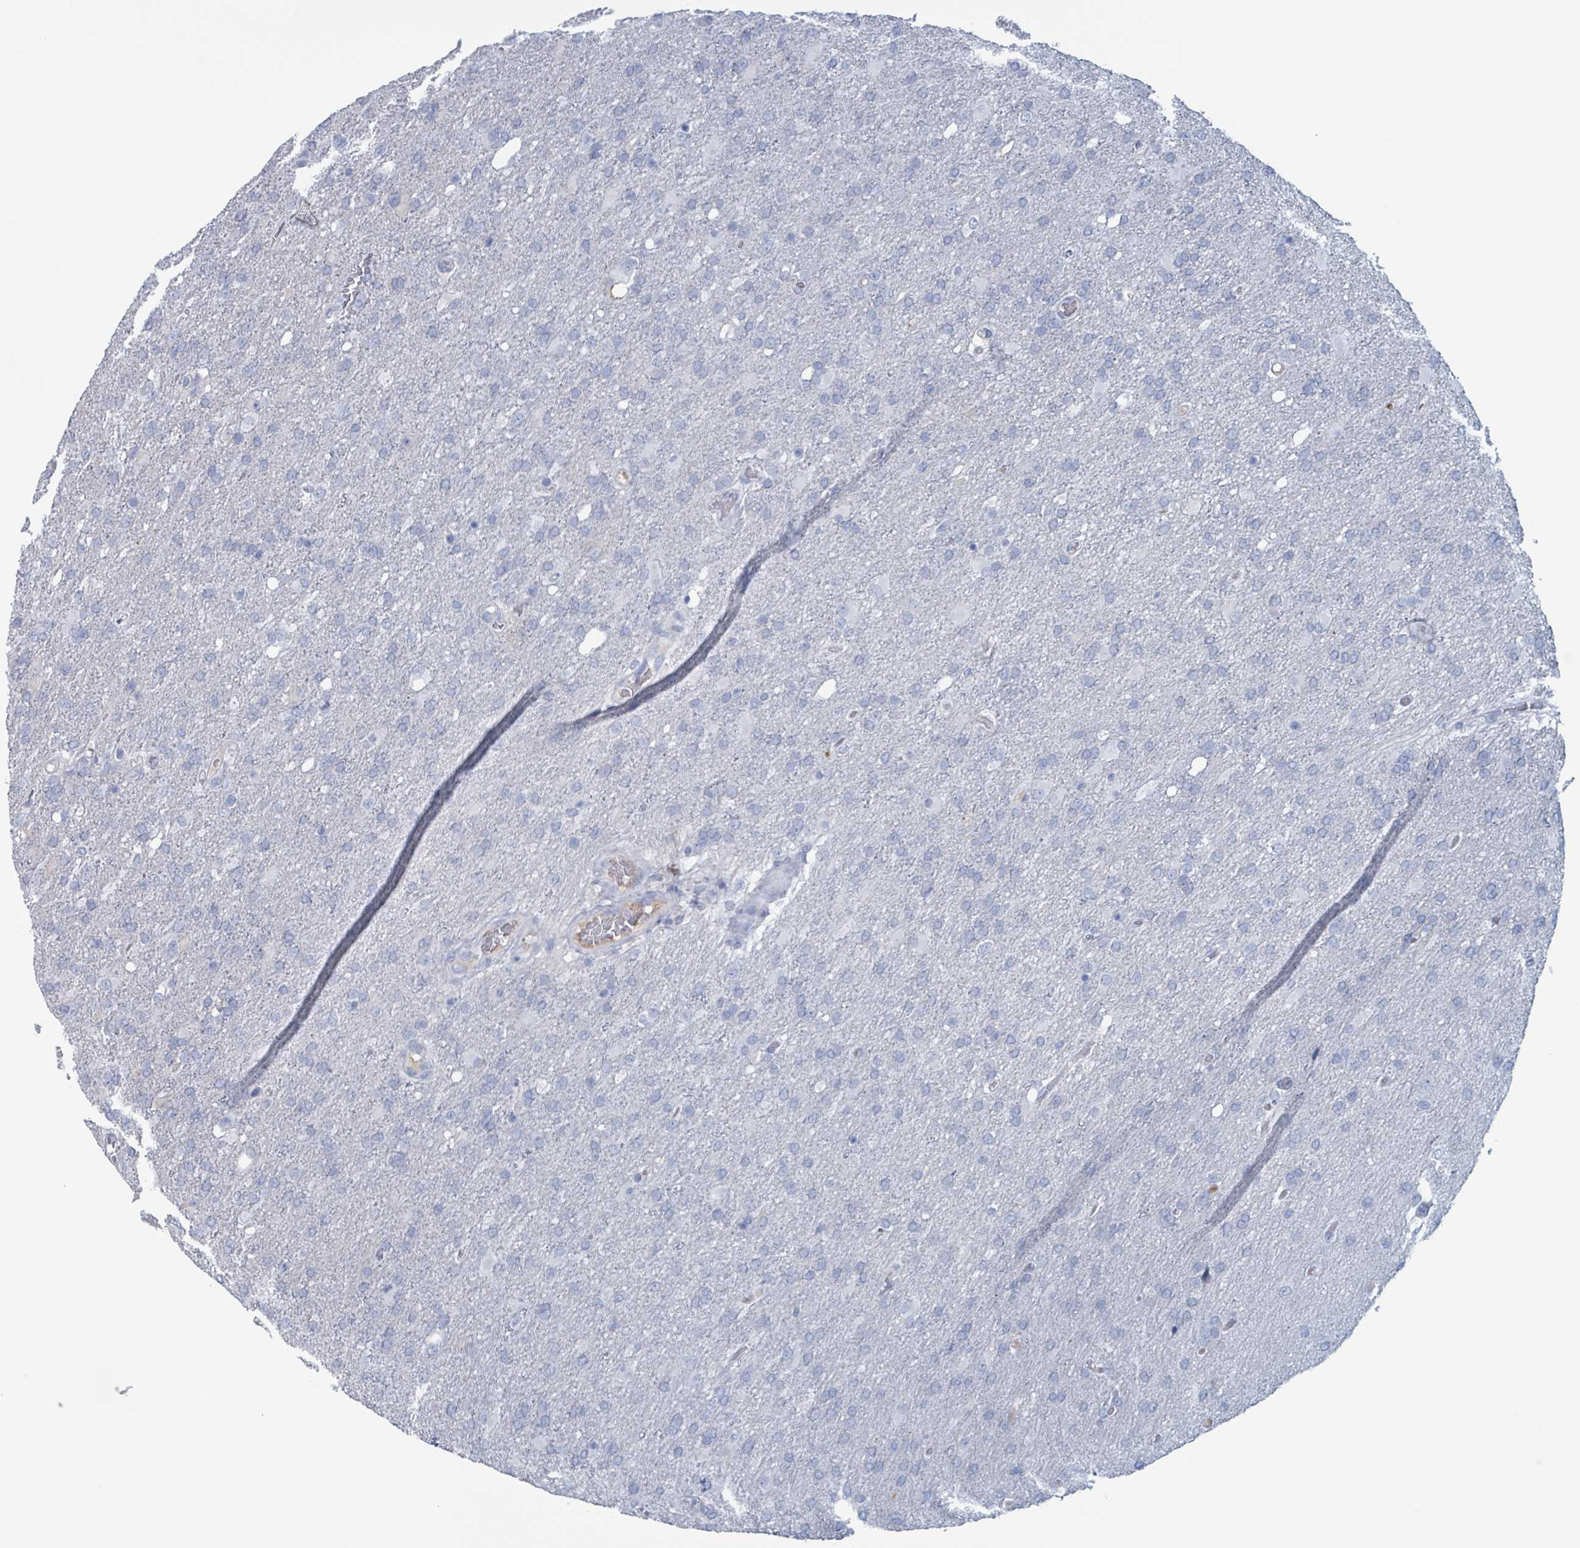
{"staining": {"intensity": "negative", "quantity": "none", "location": "none"}, "tissue": "glioma", "cell_type": "Tumor cells", "image_type": "cancer", "snomed": [{"axis": "morphology", "description": "Glioma, malignant, High grade"}, {"axis": "topography", "description": "Brain"}], "caption": "IHC of glioma reveals no staining in tumor cells.", "gene": "KLK4", "patient": {"sex": "female", "age": 74}}